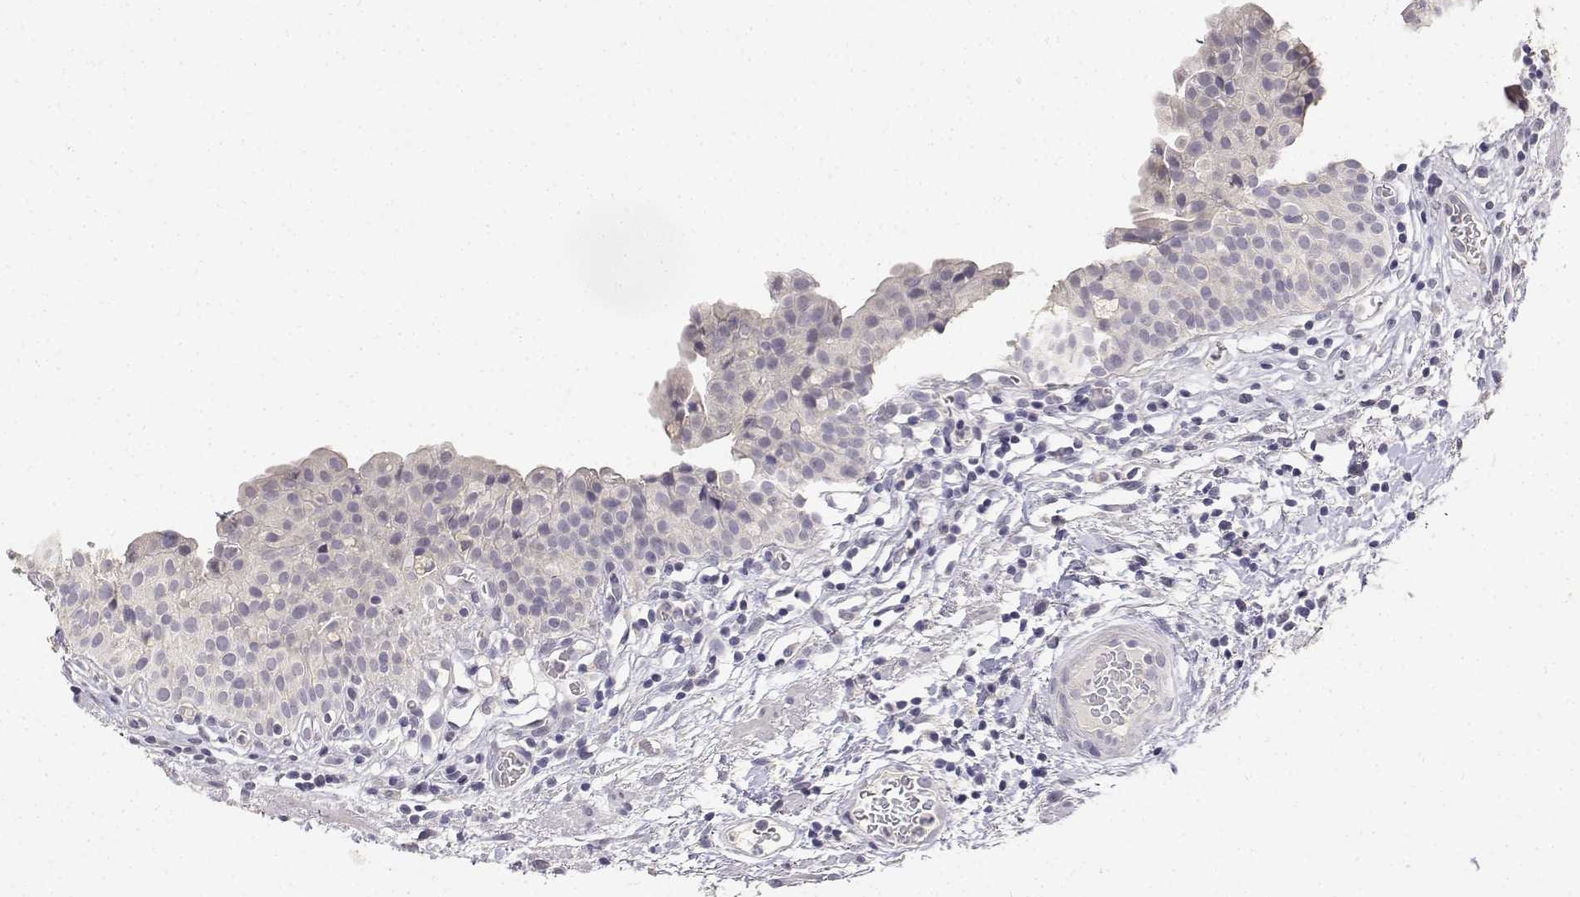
{"staining": {"intensity": "negative", "quantity": "none", "location": "none"}, "tissue": "urinary bladder", "cell_type": "Urothelial cells", "image_type": "normal", "snomed": [{"axis": "morphology", "description": "Normal tissue, NOS"}, {"axis": "morphology", "description": "Inflammation, NOS"}, {"axis": "topography", "description": "Urinary bladder"}], "caption": "Photomicrograph shows no significant protein staining in urothelial cells of benign urinary bladder.", "gene": "PAEP", "patient": {"sex": "male", "age": 57}}